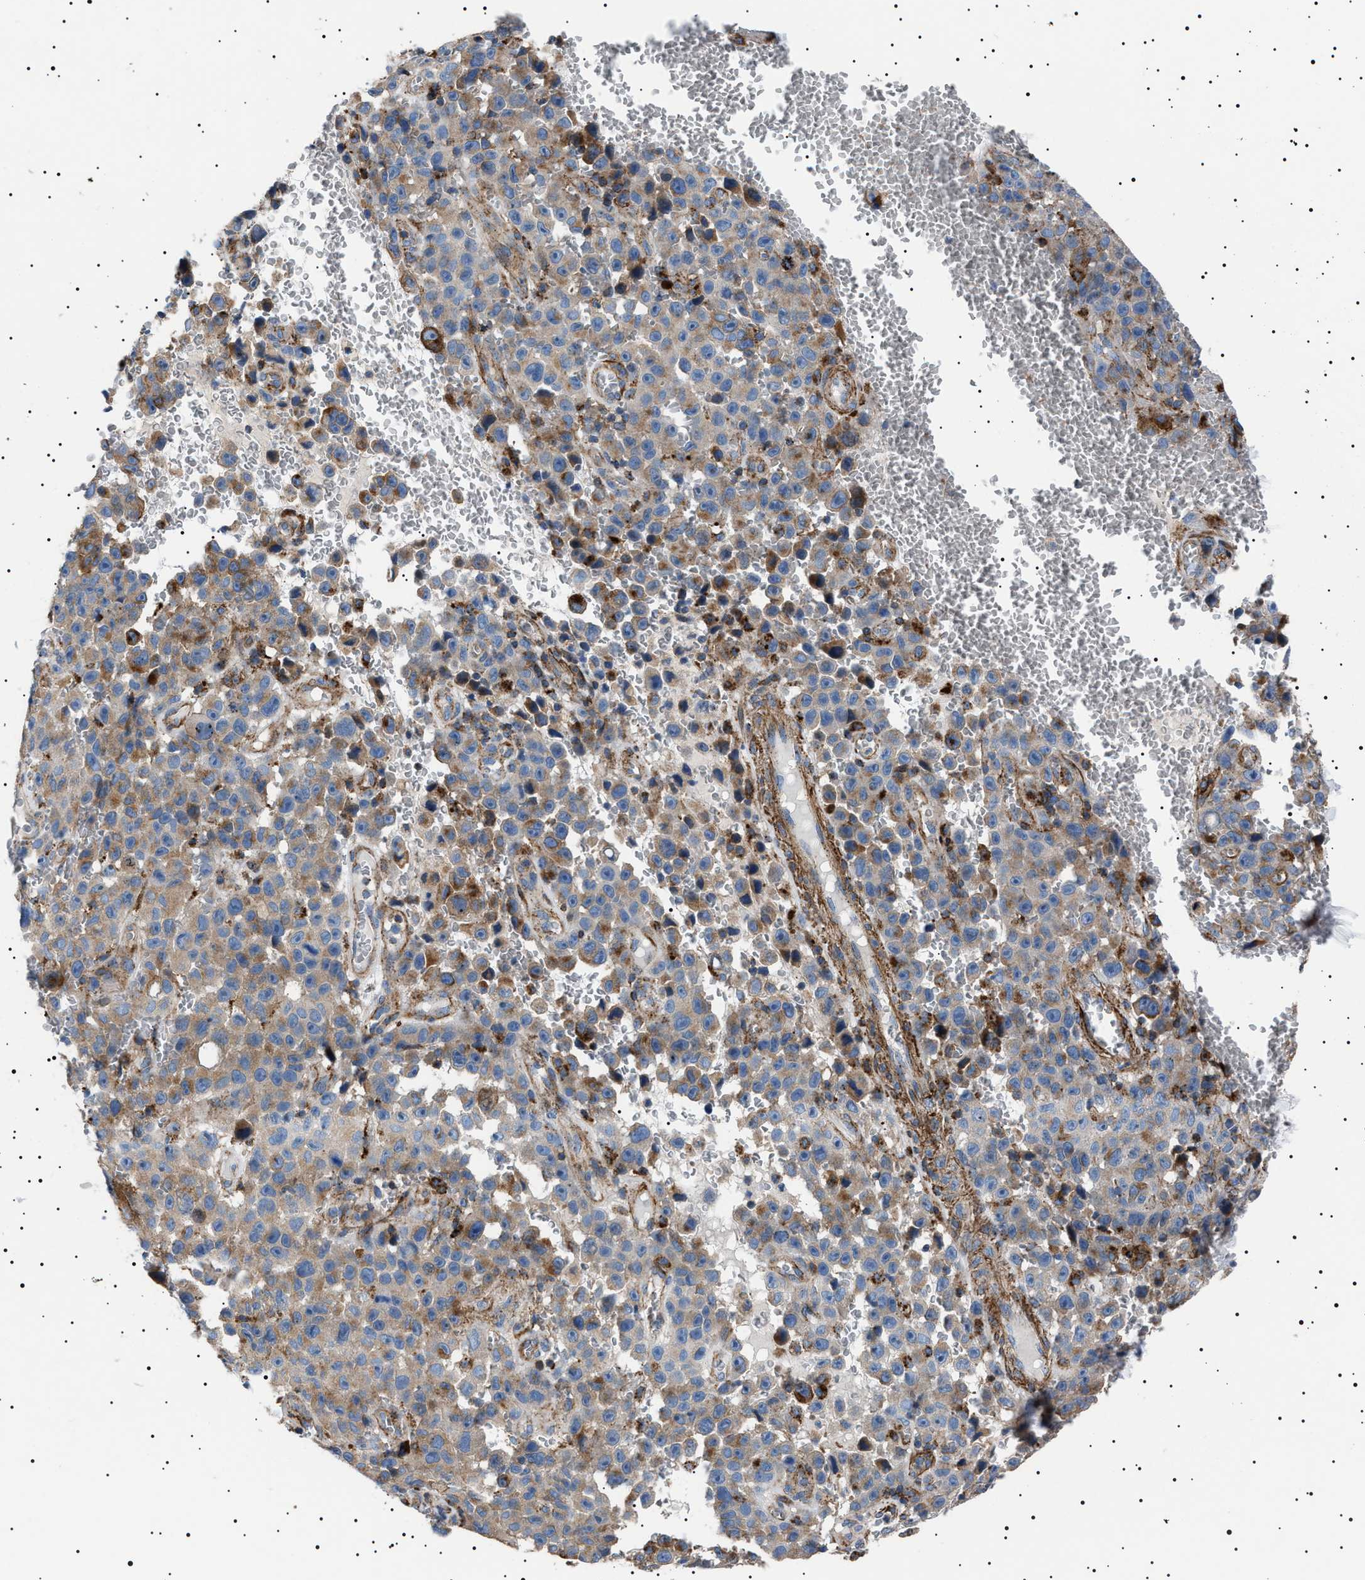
{"staining": {"intensity": "moderate", "quantity": ">75%", "location": "cytoplasmic/membranous"}, "tissue": "melanoma", "cell_type": "Tumor cells", "image_type": "cancer", "snomed": [{"axis": "morphology", "description": "Malignant melanoma, NOS"}, {"axis": "topography", "description": "Skin"}], "caption": "IHC photomicrograph of neoplastic tissue: human malignant melanoma stained using immunohistochemistry (IHC) shows medium levels of moderate protein expression localized specifically in the cytoplasmic/membranous of tumor cells, appearing as a cytoplasmic/membranous brown color.", "gene": "NEU1", "patient": {"sex": "female", "age": 82}}